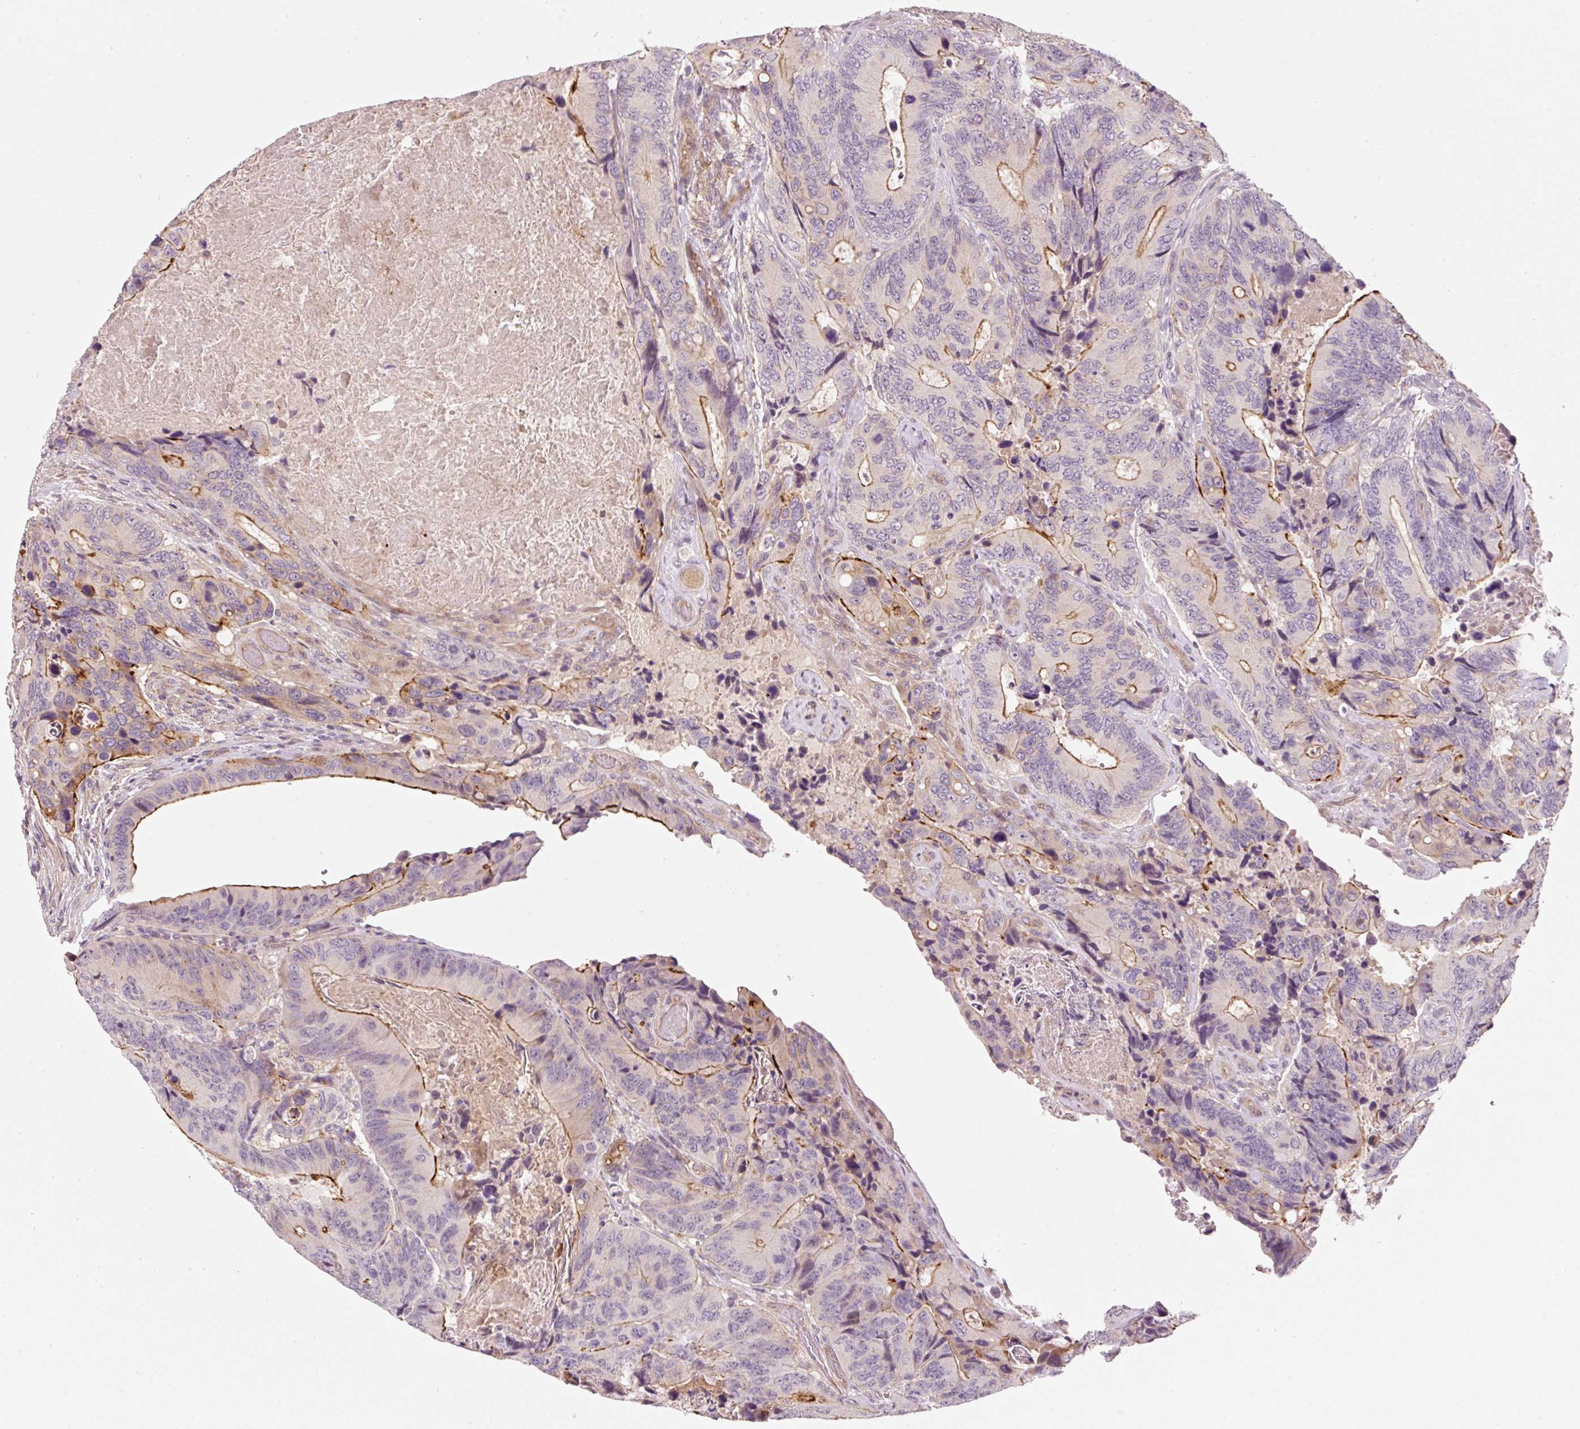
{"staining": {"intensity": "moderate", "quantity": "25%-75%", "location": "cytoplasmic/membranous"}, "tissue": "colorectal cancer", "cell_type": "Tumor cells", "image_type": "cancer", "snomed": [{"axis": "morphology", "description": "Adenocarcinoma, NOS"}, {"axis": "topography", "description": "Colon"}], "caption": "Moderate cytoplasmic/membranous protein staining is appreciated in about 25%-75% of tumor cells in colorectal cancer.", "gene": "TIRAP", "patient": {"sex": "male", "age": 84}}